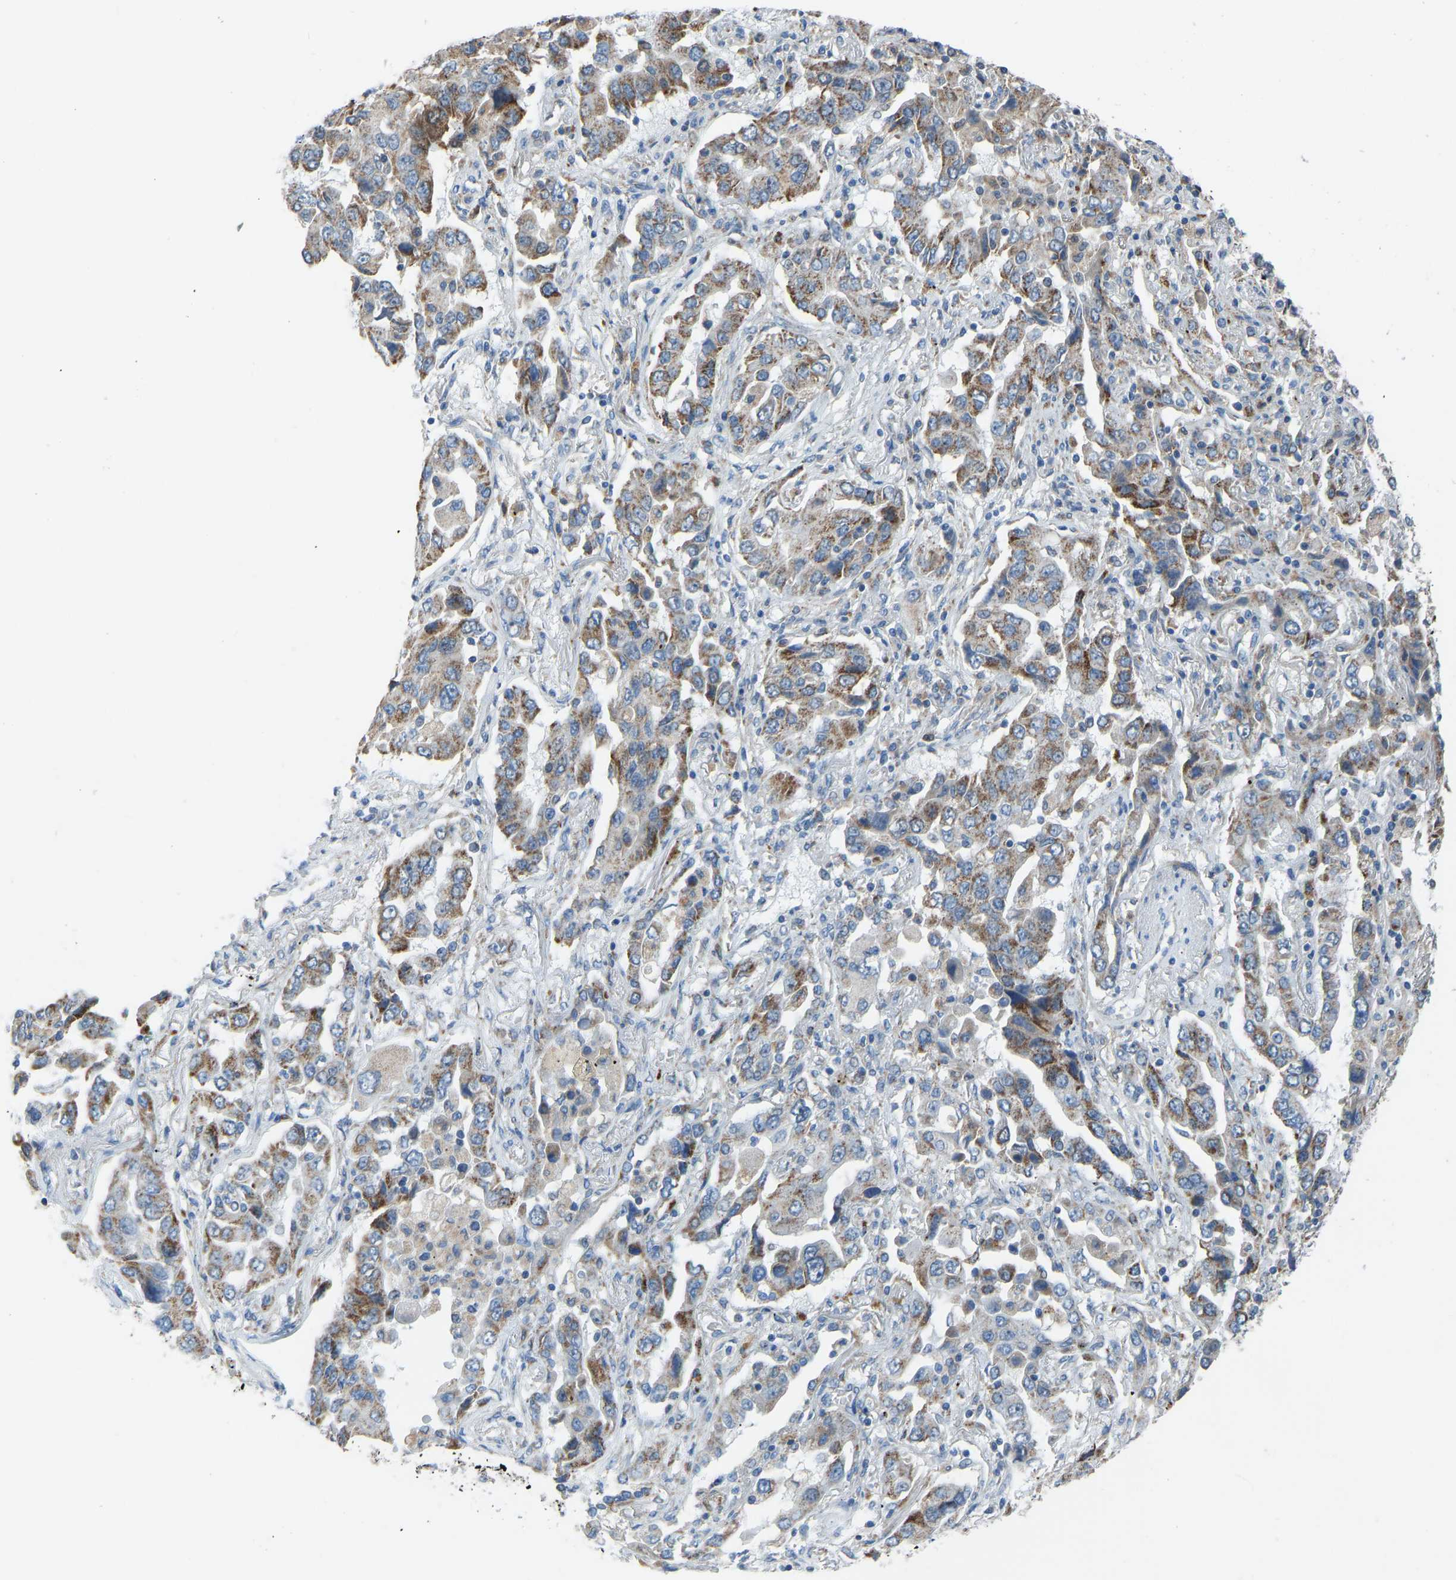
{"staining": {"intensity": "moderate", "quantity": ">75%", "location": "cytoplasmic/membranous"}, "tissue": "lung cancer", "cell_type": "Tumor cells", "image_type": "cancer", "snomed": [{"axis": "morphology", "description": "Adenocarcinoma, NOS"}, {"axis": "topography", "description": "Lung"}], "caption": "Tumor cells show moderate cytoplasmic/membranous staining in approximately >75% of cells in lung cancer (adenocarcinoma).", "gene": "SMIM20", "patient": {"sex": "female", "age": 65}}